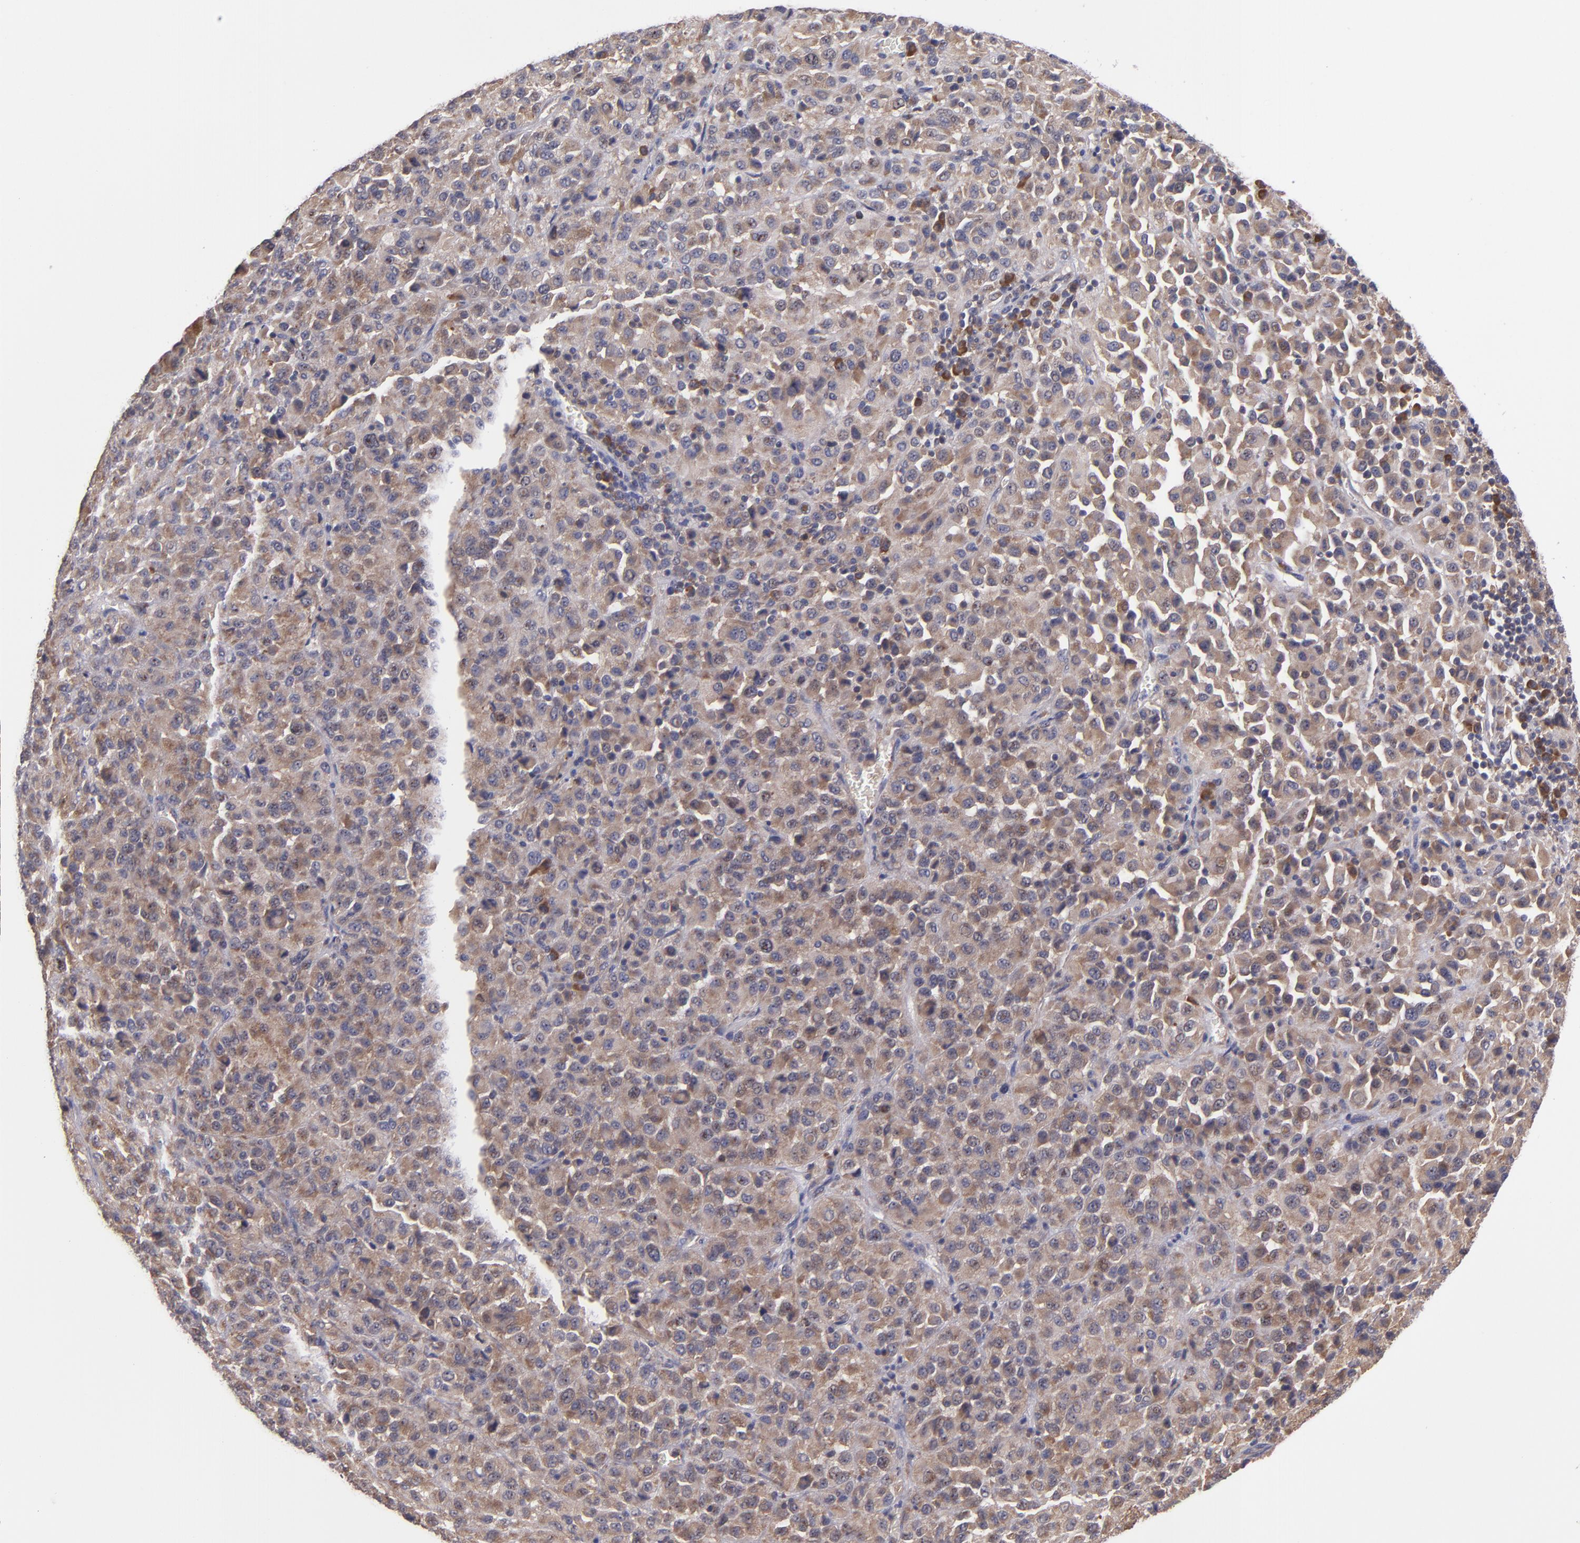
{"staining": {"intensity": "moderate", "quantity": ">75%", "location": "cytoplasmic/membranous,nuclear"}, "tissue": "melanoma", "cell_type": "Tumor cells", "image_type": "cancer", "snomed": [{"axis": "morphology", "description": "Malignant melanoma, Metastatic site"}, {"axis": "topography", "description": "Lung"}], "caption": "This photomicrograph reveals IHC staining of melanoma, with medium moderate cytoplasmic/membranous and nuclear staining in about >75% of tumor cells.", "gene": "EIF4ENIF1", "patient": {"sex": "male", "age": 64}}